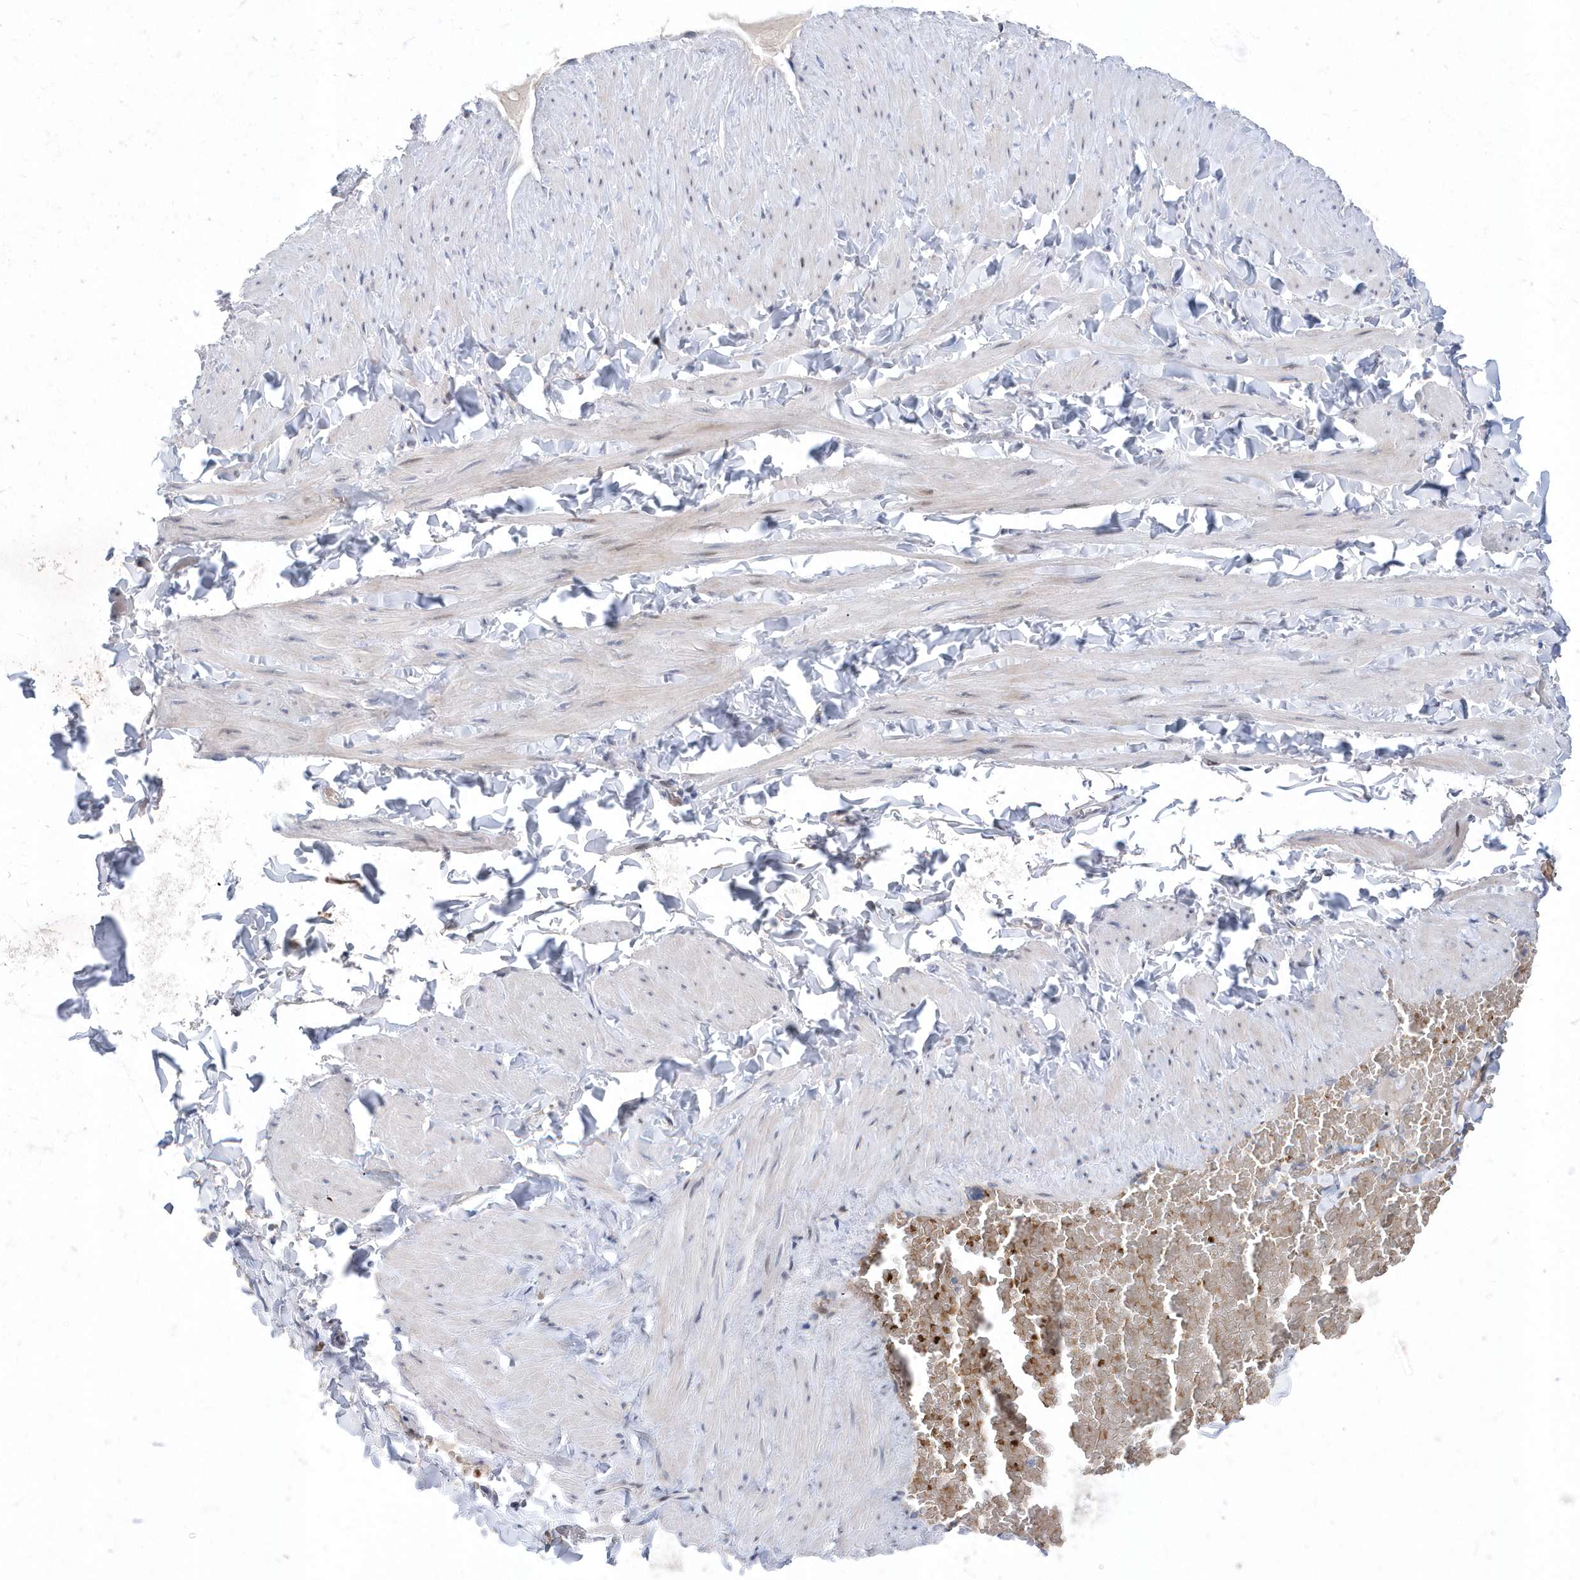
{"staining": {"intensity": "negative", "quantity": "none", "location": "none"}, "tissue": "adipose tissue", "cell_type": "Adipocytes", "image_type": "normal", "snomed": [{"axis": "morphology", "description": "Normal tissue, NOS"}, {"axis": "topography", "description": "Adipose tissue"}, {"axis": "topography", "description": "Vascular tissue"}, {"axis": "topography", "description": "Peripheral nerve tissue"}], "caption": "Immunohistochemistry histopathology image of unremarkable human adipose tissue stained for a protein (brown), which shows no positivity in adipocytes.", "gene": "ZNF875", "patient": {"sex": "male", "age": 25}}